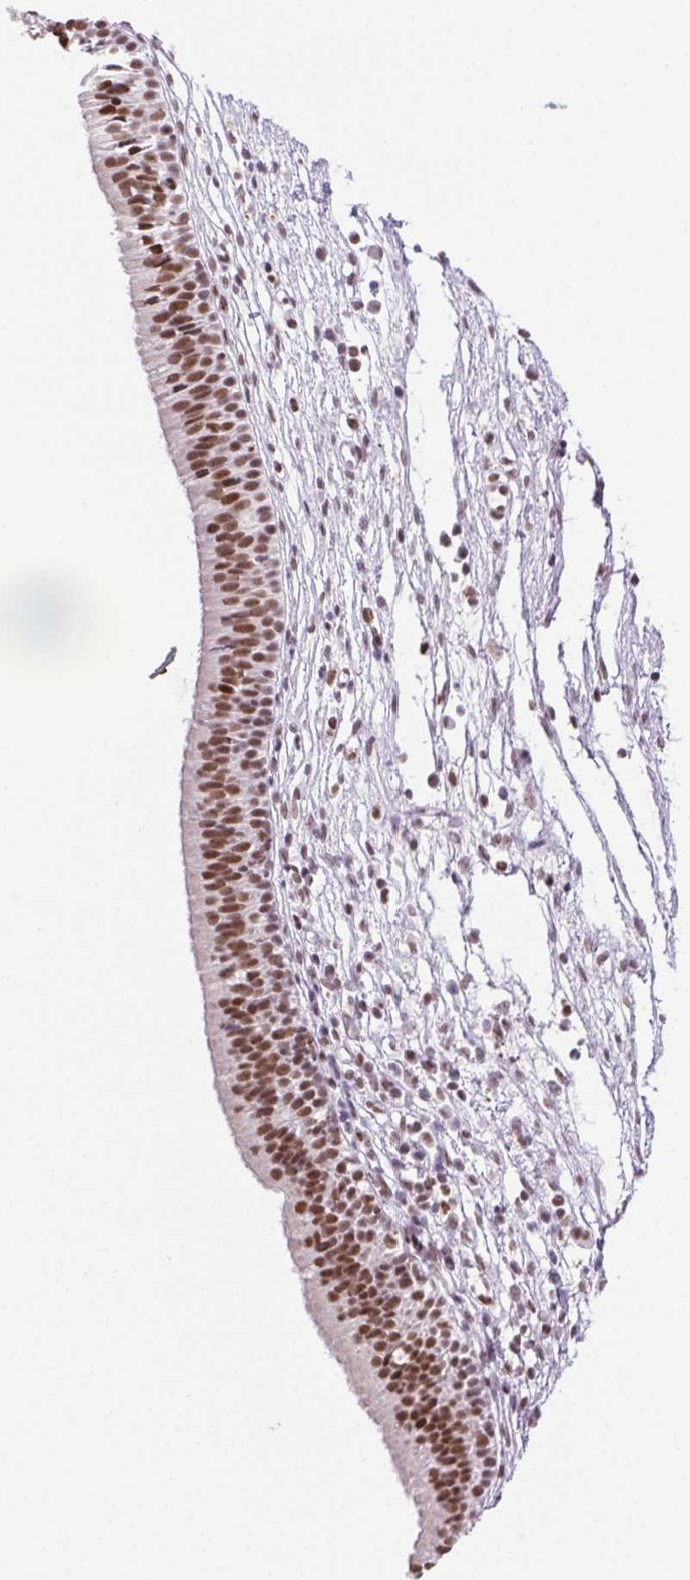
{"staining": {"intensity": "moderate", "quantity": ">75%", "location": "nuclear"}, "tissue": "nasopharynx", "cell_type": "Respiratory epithelial cells", "image_type": "normal", "snomed": [{"axis": "morphology", "description": "Normal tissue, NOS"}, {"axis": "topography", "description": "Nasopharynx"}], "caption": "Nasopharynx was stained to show a protein in brown. There is medium levels of moderate nuclear expression in about >75% of respiratory epithelial cells. The protein is stained brown, and the nuclei are stained in blue (DAB IHC with brightfield microscopy, high magnification).", "gene": "TRA2B", "patient": {"sex": "male", "age": 24}}